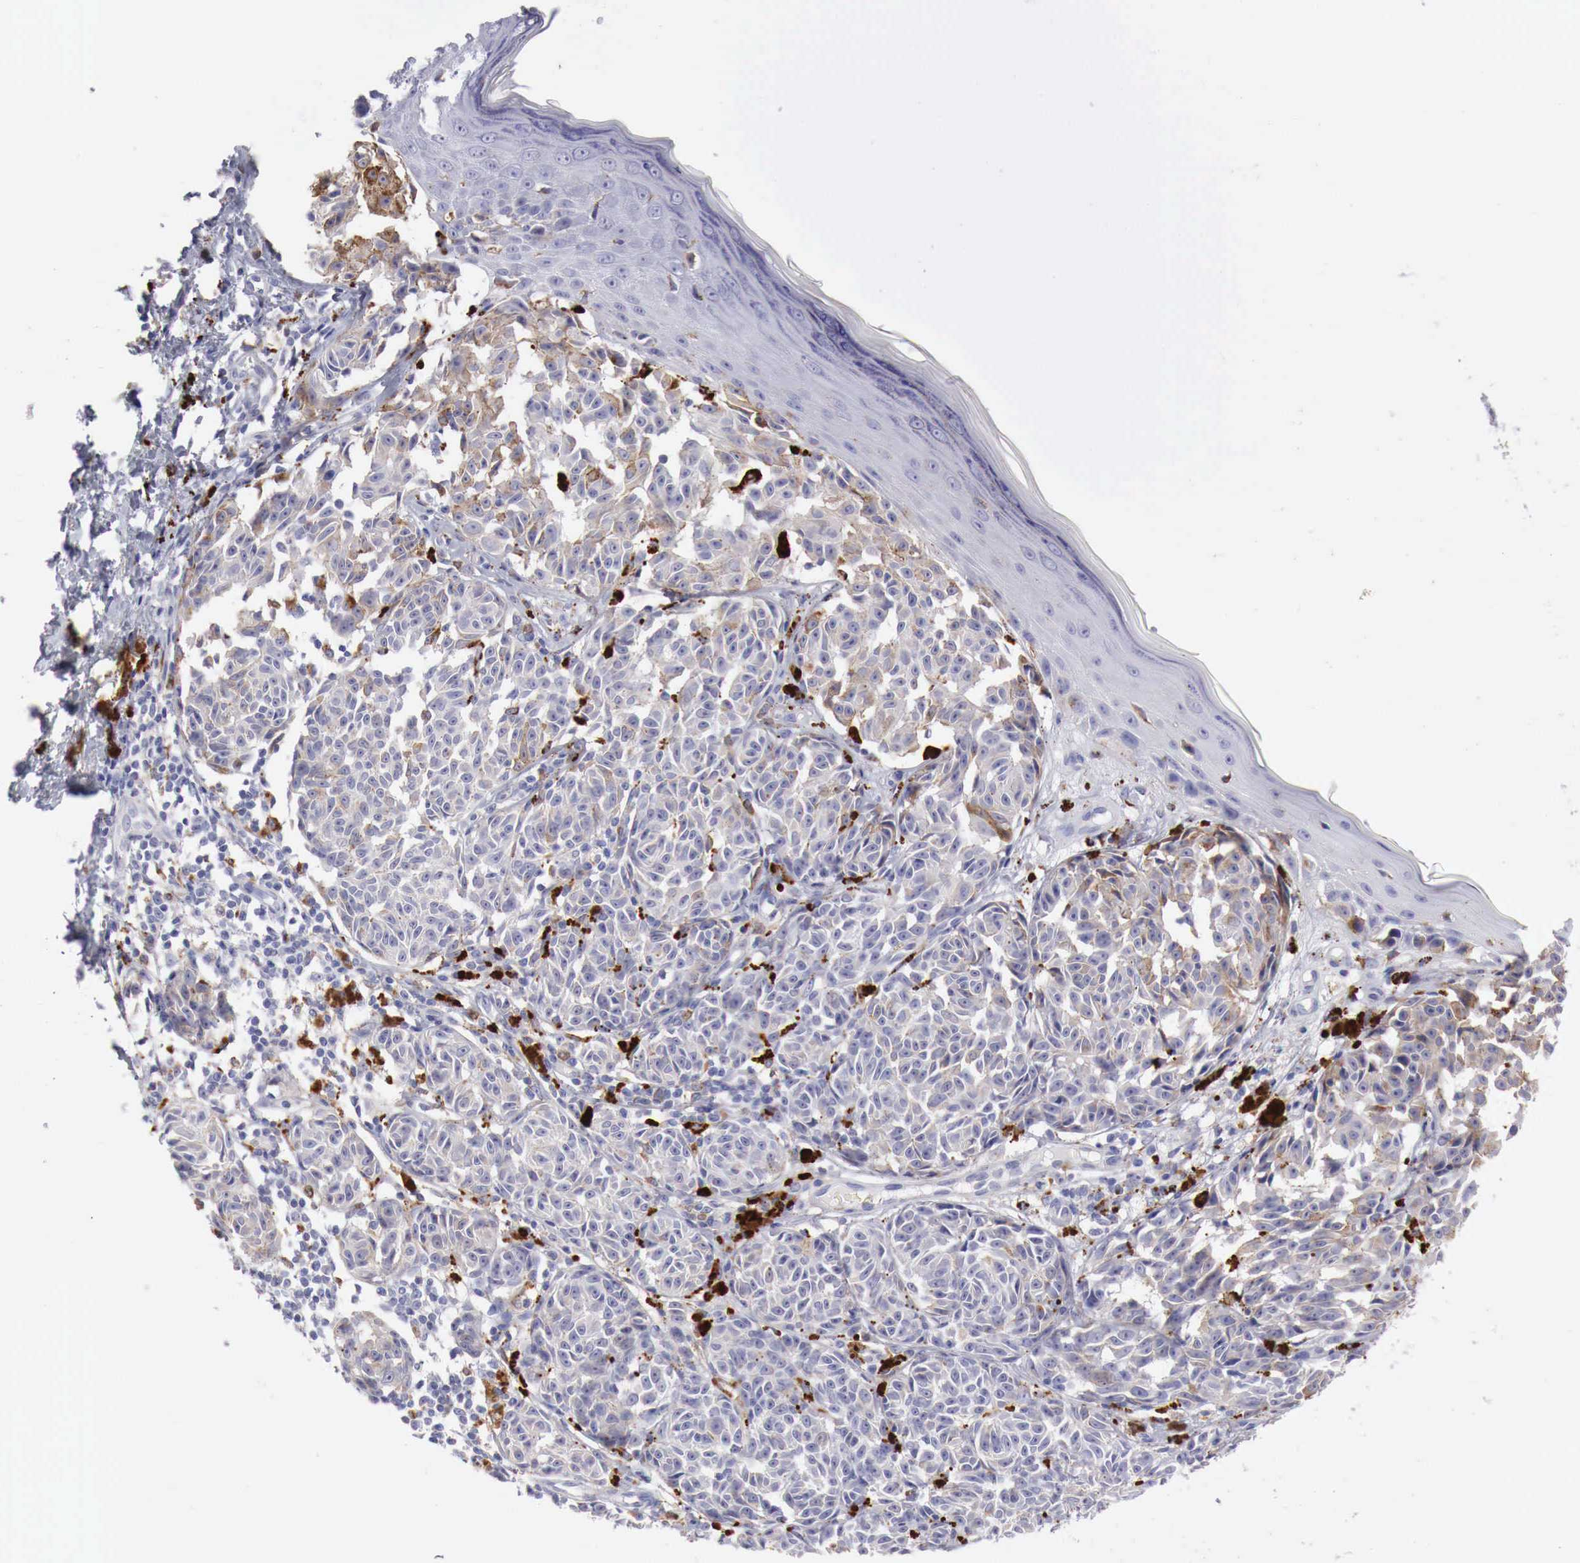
{"staining": {"intensity": "weak", "quantity": "<25%", "location": "cytoplasmic/membranous"}, "tissue": "melanoma", "cell_type": "Tumor cells", "image_type": "cancer", "snomed": [{"axis": "morphology", "description": "Malignant melanoma, NOS"}, {"axis": "topography", "description": "Skin"}], "caption": "Immunohistochemical staining of human melanoma shows no significant expression in tumor cells.", "gene": "GLA", "patient": {"sex": "male", "age": 49}}